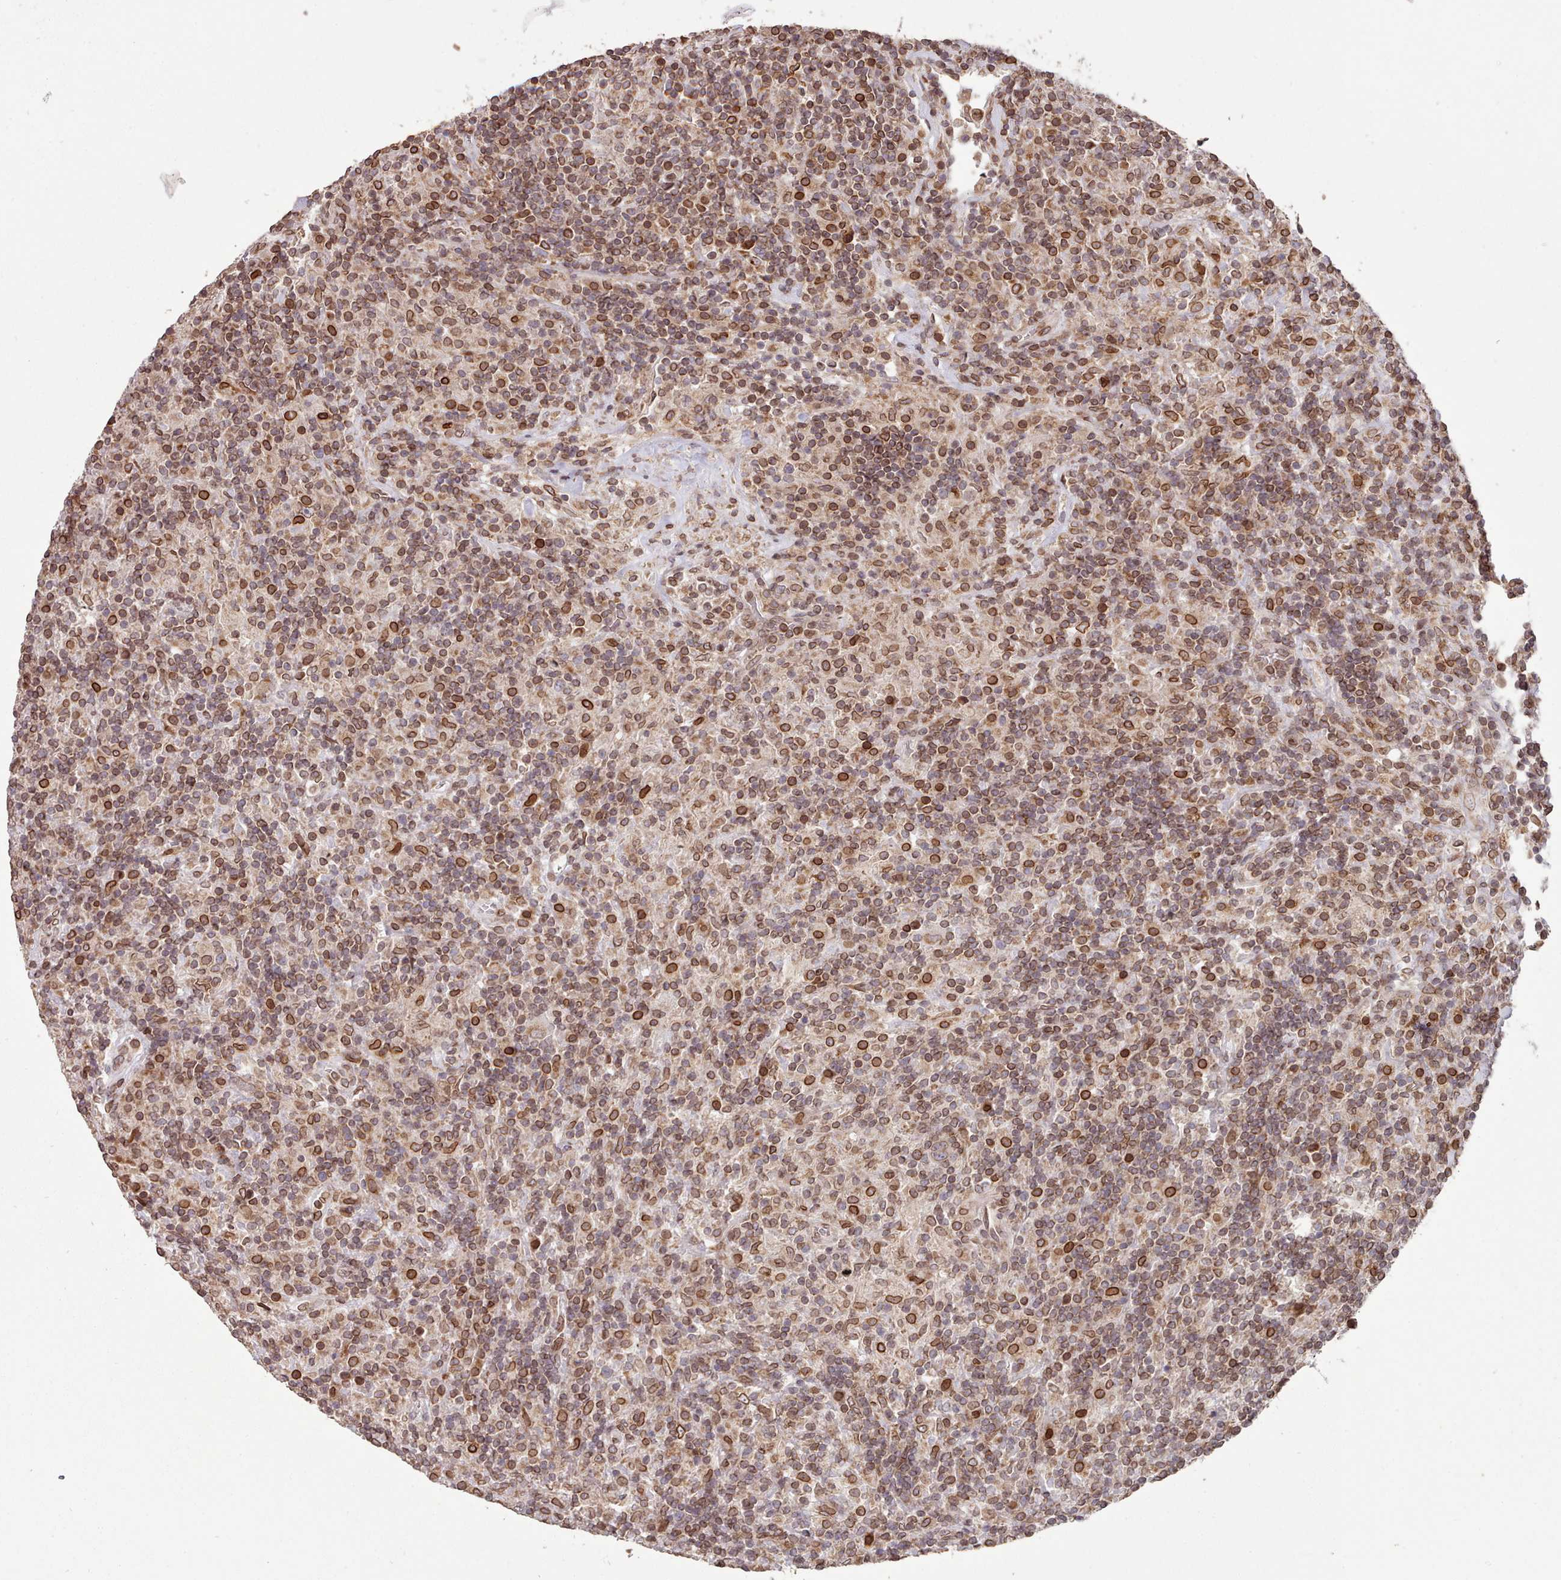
{"staining": {"intensity": "strong", "quantity": ">75%", "location": "cytoplasmic/membranous,nuclear"}, "tissue": "lymphoma", "cell_type": "Tumor cells", "image_type": "cancer", "snomed": [{"axis": "morphology", "description": "Hodgkin's disease, NOS"}, {"axis": "topography", "description": "Lymph node"}], "caption": "Immunohistochemical staining of lymphoma demonstrates high levels of strong cytoplasmic/membranous and nuclear positivity in about >75% of tumor cells.", "gene": "TOR1AIP1", "patient": {"sex": "male", "age": 70}}